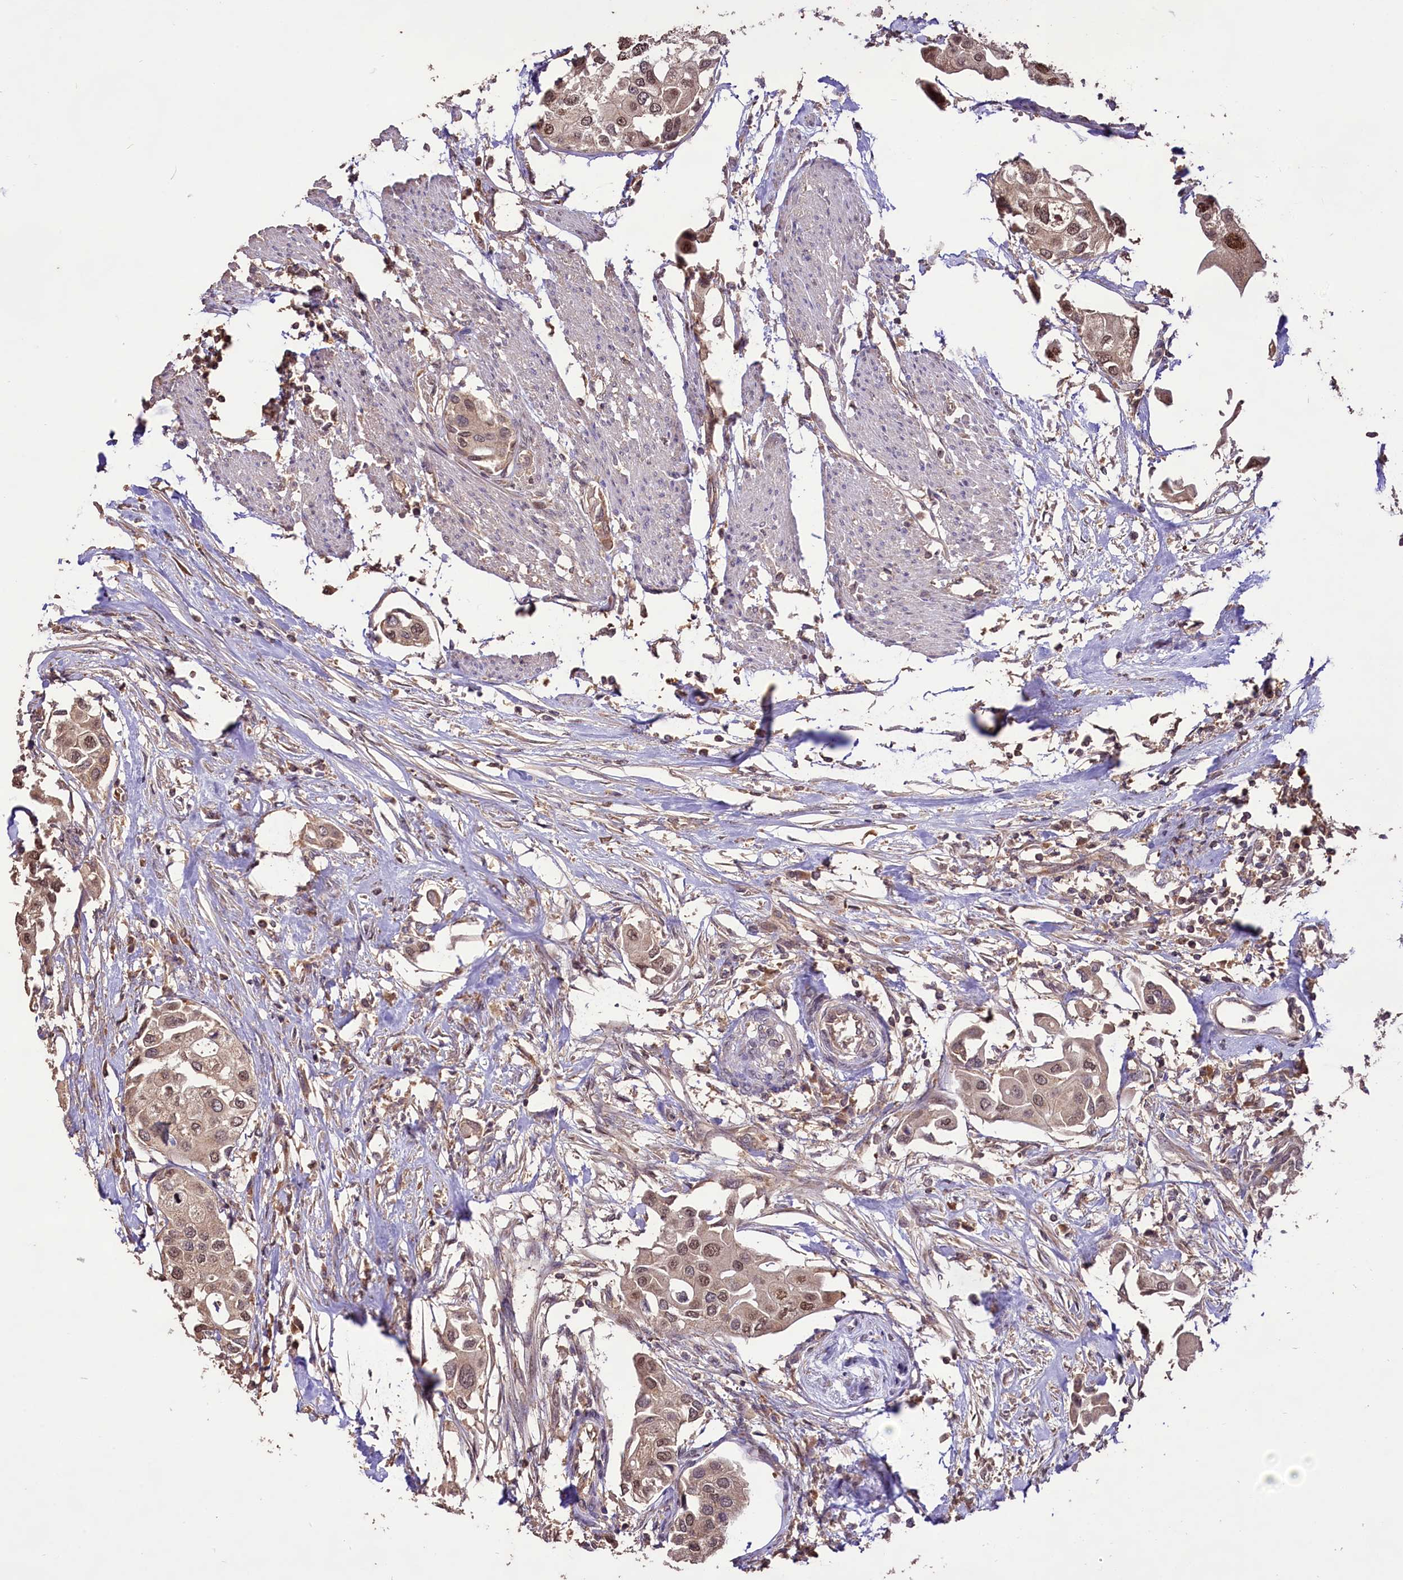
{"staining": {"intensity": "moderate", "quantity": ">75%", "location": "nuclear"}, "tissue": "urothelial cancer", "cell_type": "Tumor cells", "image_type": "cancer", "snomed": [{"axis": "morphology", "description": "Urothelial carcinoma, High grade"}, {"axis": "topography", "description": "Urinary bladder"}], "caption": "Tumor cells exhibit medium levels of moderate nuclear staining in approximately >75% of cells in human high-grade urothelial carcinoma.", "gene": "RRP8", "patient": {"sex": "male", "age": 64}}